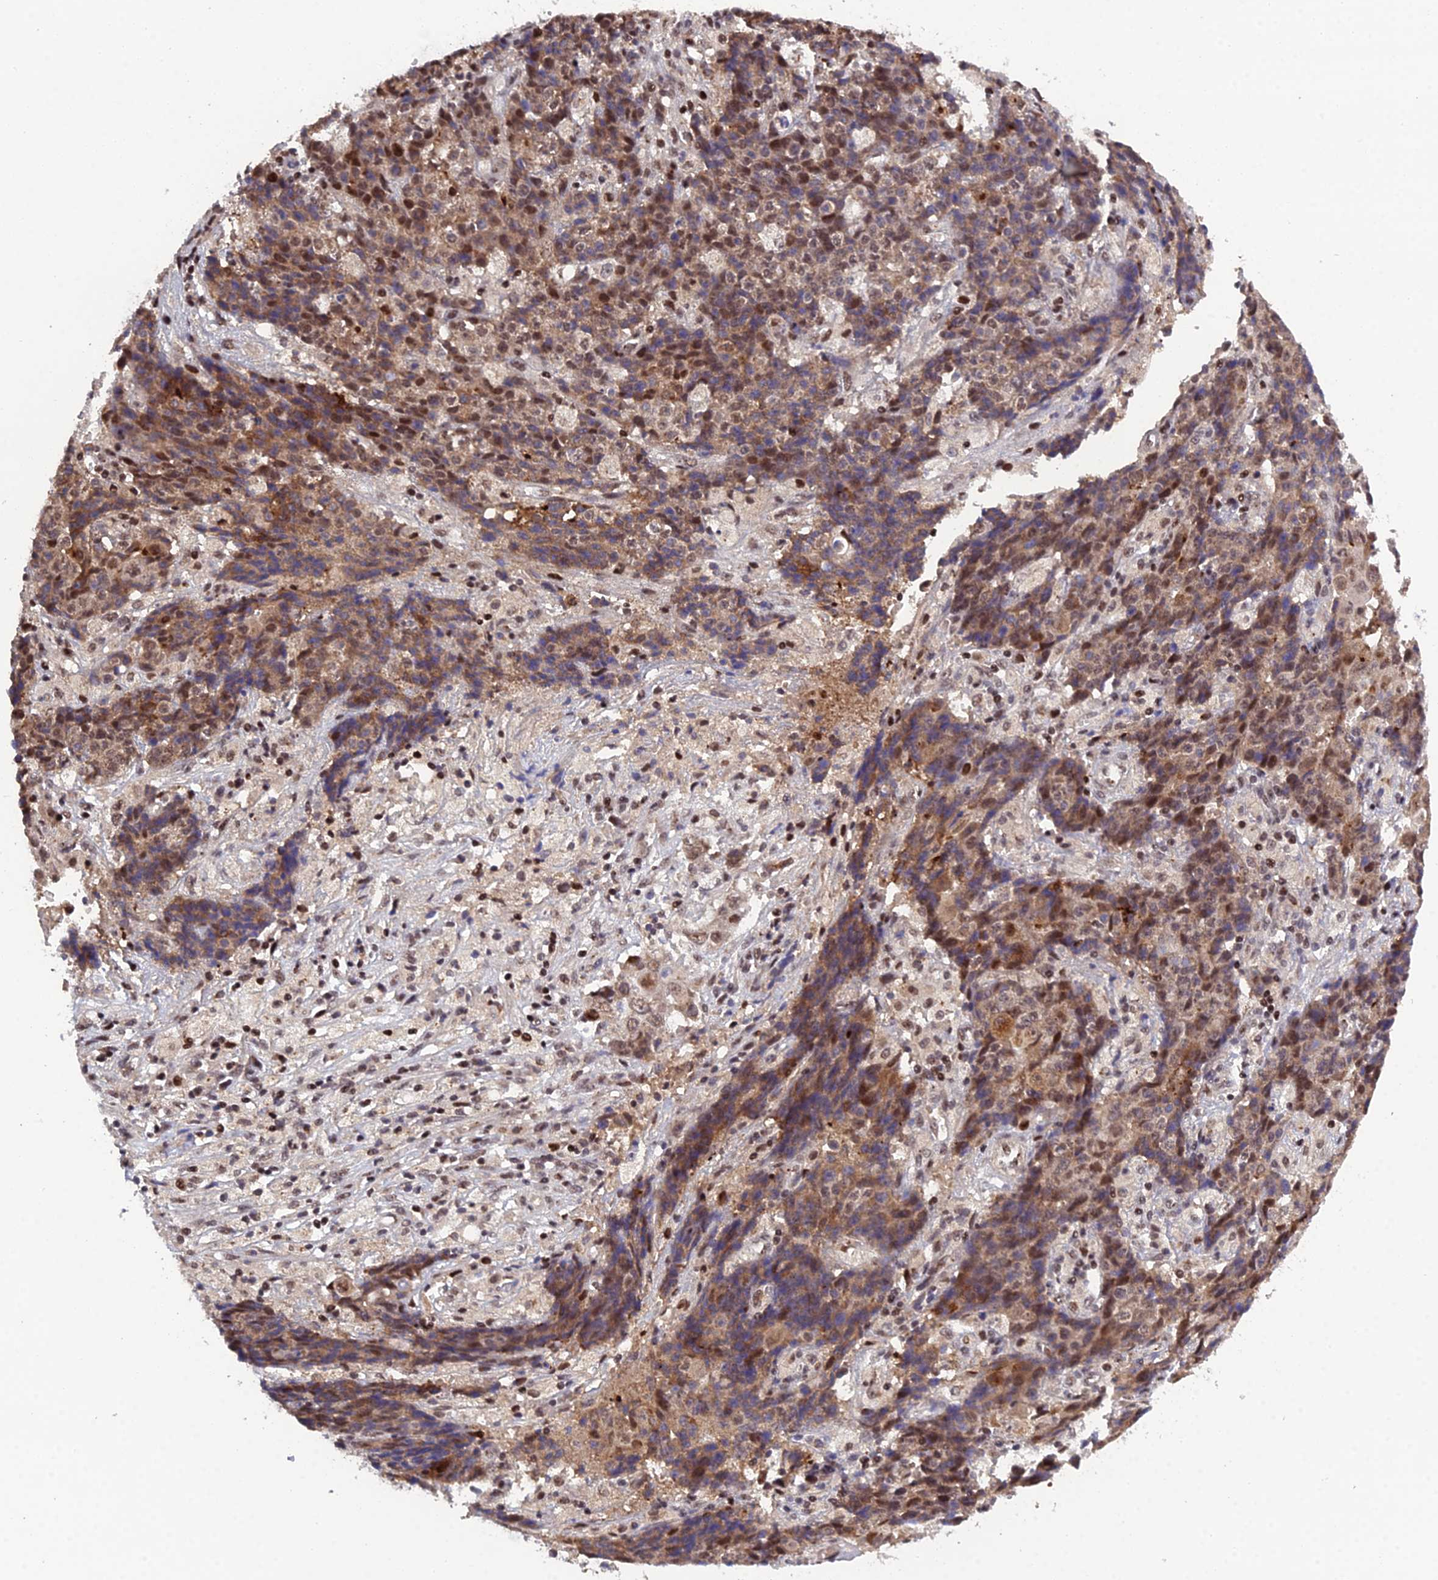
{"staining": {"intensity": "moderate", "quantity": ">75%", "location": "cytoplasmic/membranous,nuclear"}, "tissue": "ovarian cancer", "cell_type": "Tumor cells", "image_type": "cancer", "snomed": [{"axis": "morphology", "description": "Carcinoma, endometroid"}, {"axis": "topography", "description": "Ovary"}], "caption": "A micrograph of endometroid carcinoma (ovarian) stained for a protein displays moderate cytoplasmic/membranous and nuclear brown staining in tumor cells.", "gene": "ARL2", "patient": {"sex": "female", "age": 42}}